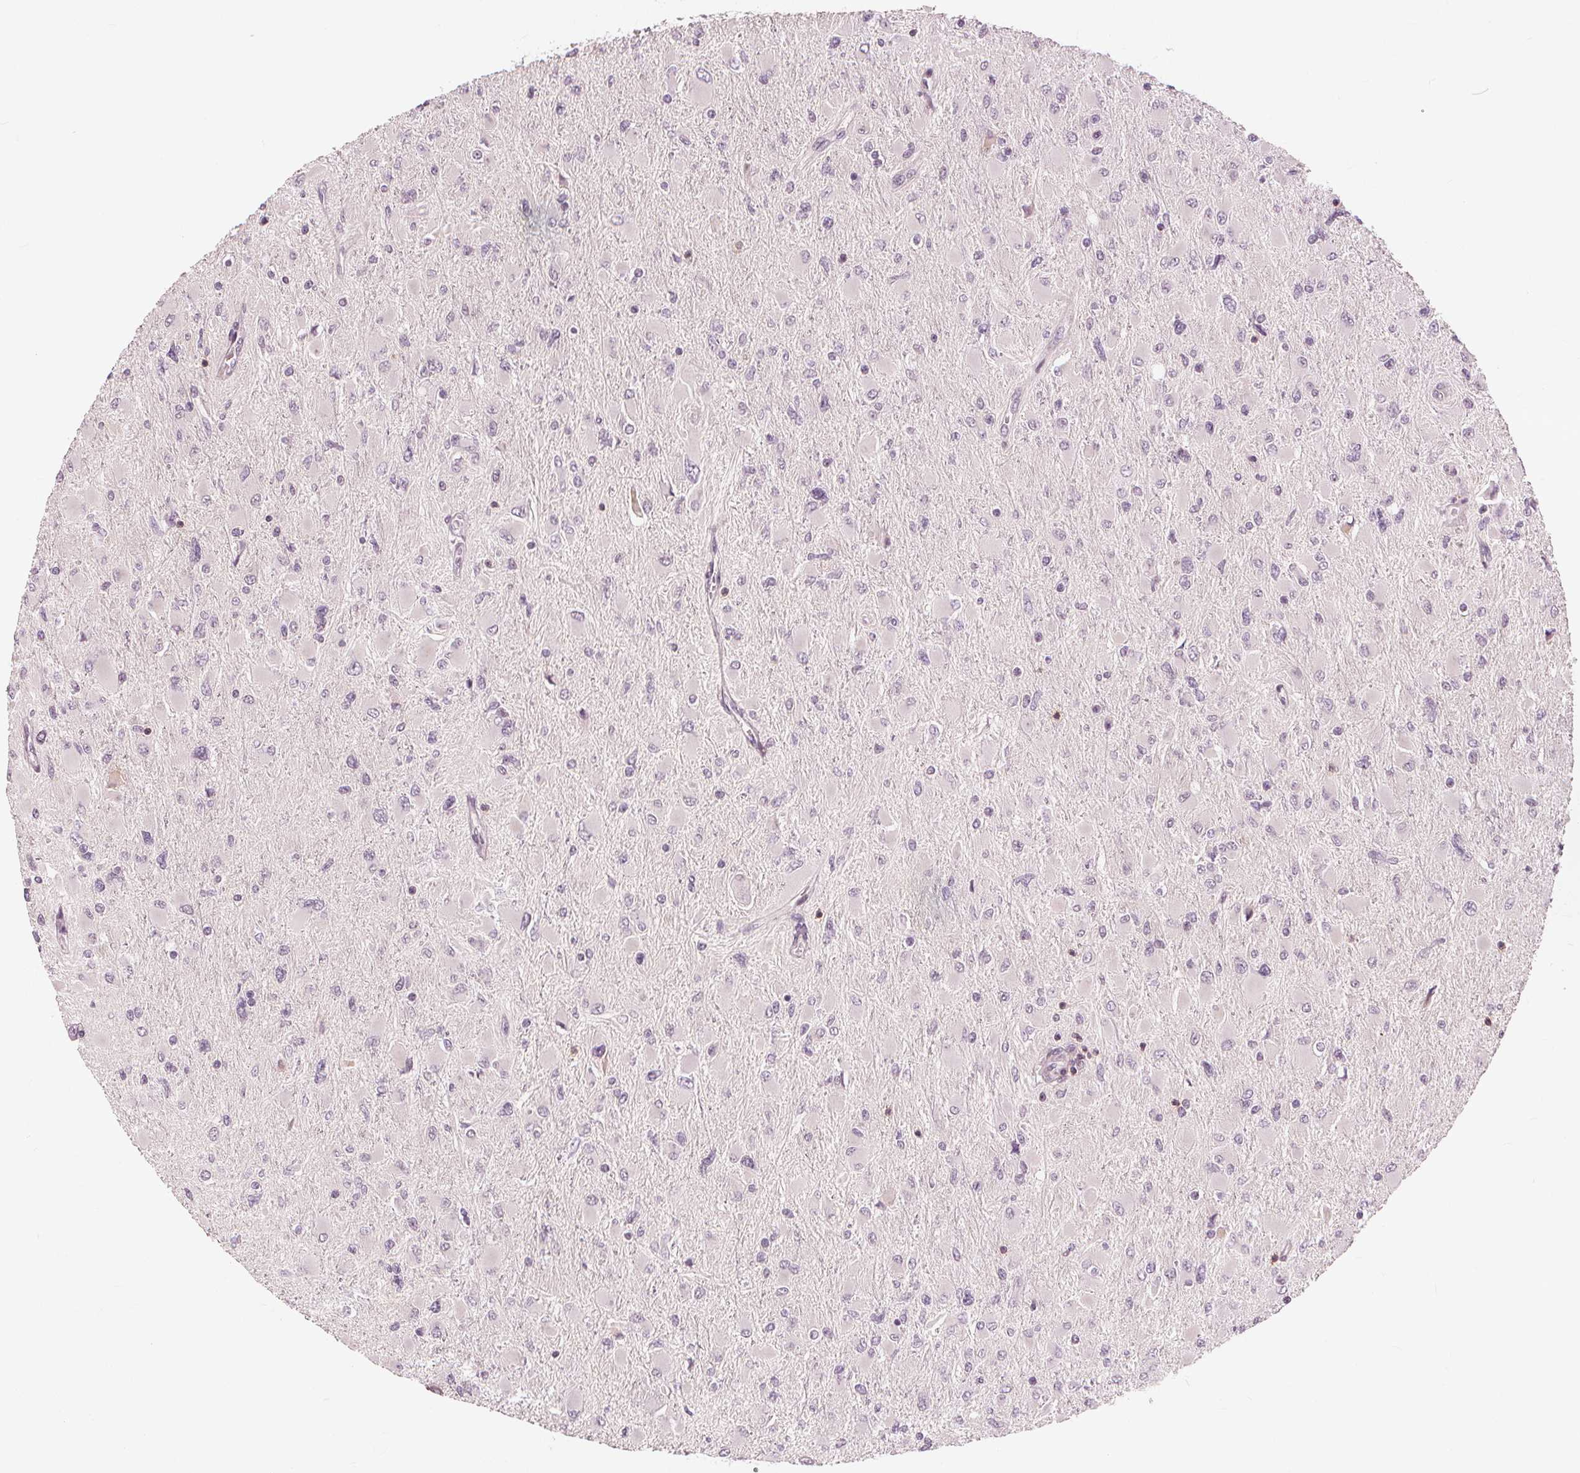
{"staining": {"intensity": "negative", "quantity": "none", "location": "none"}, "tissue": "glioma", "cell_type": "Tumor cells", "image_type": "cancer", "snomed": [{"axis": "morphology", "description": "Glioma, malignant, High grade"}, {"axis": "topography", "description": "Cerebral cortex"}], "caption": "High power microscopy micrograph of an immunohistochemistry histopathology image of glioma, revealing no significant expression in tumor cells. Brightfield microscopy of immunohistochemistry stained with DAB (brown) and hematoxylin (blue), captured at high magnification.", "gene": "SLC34A1", "patient": {"sex": "female", "age": 36}}